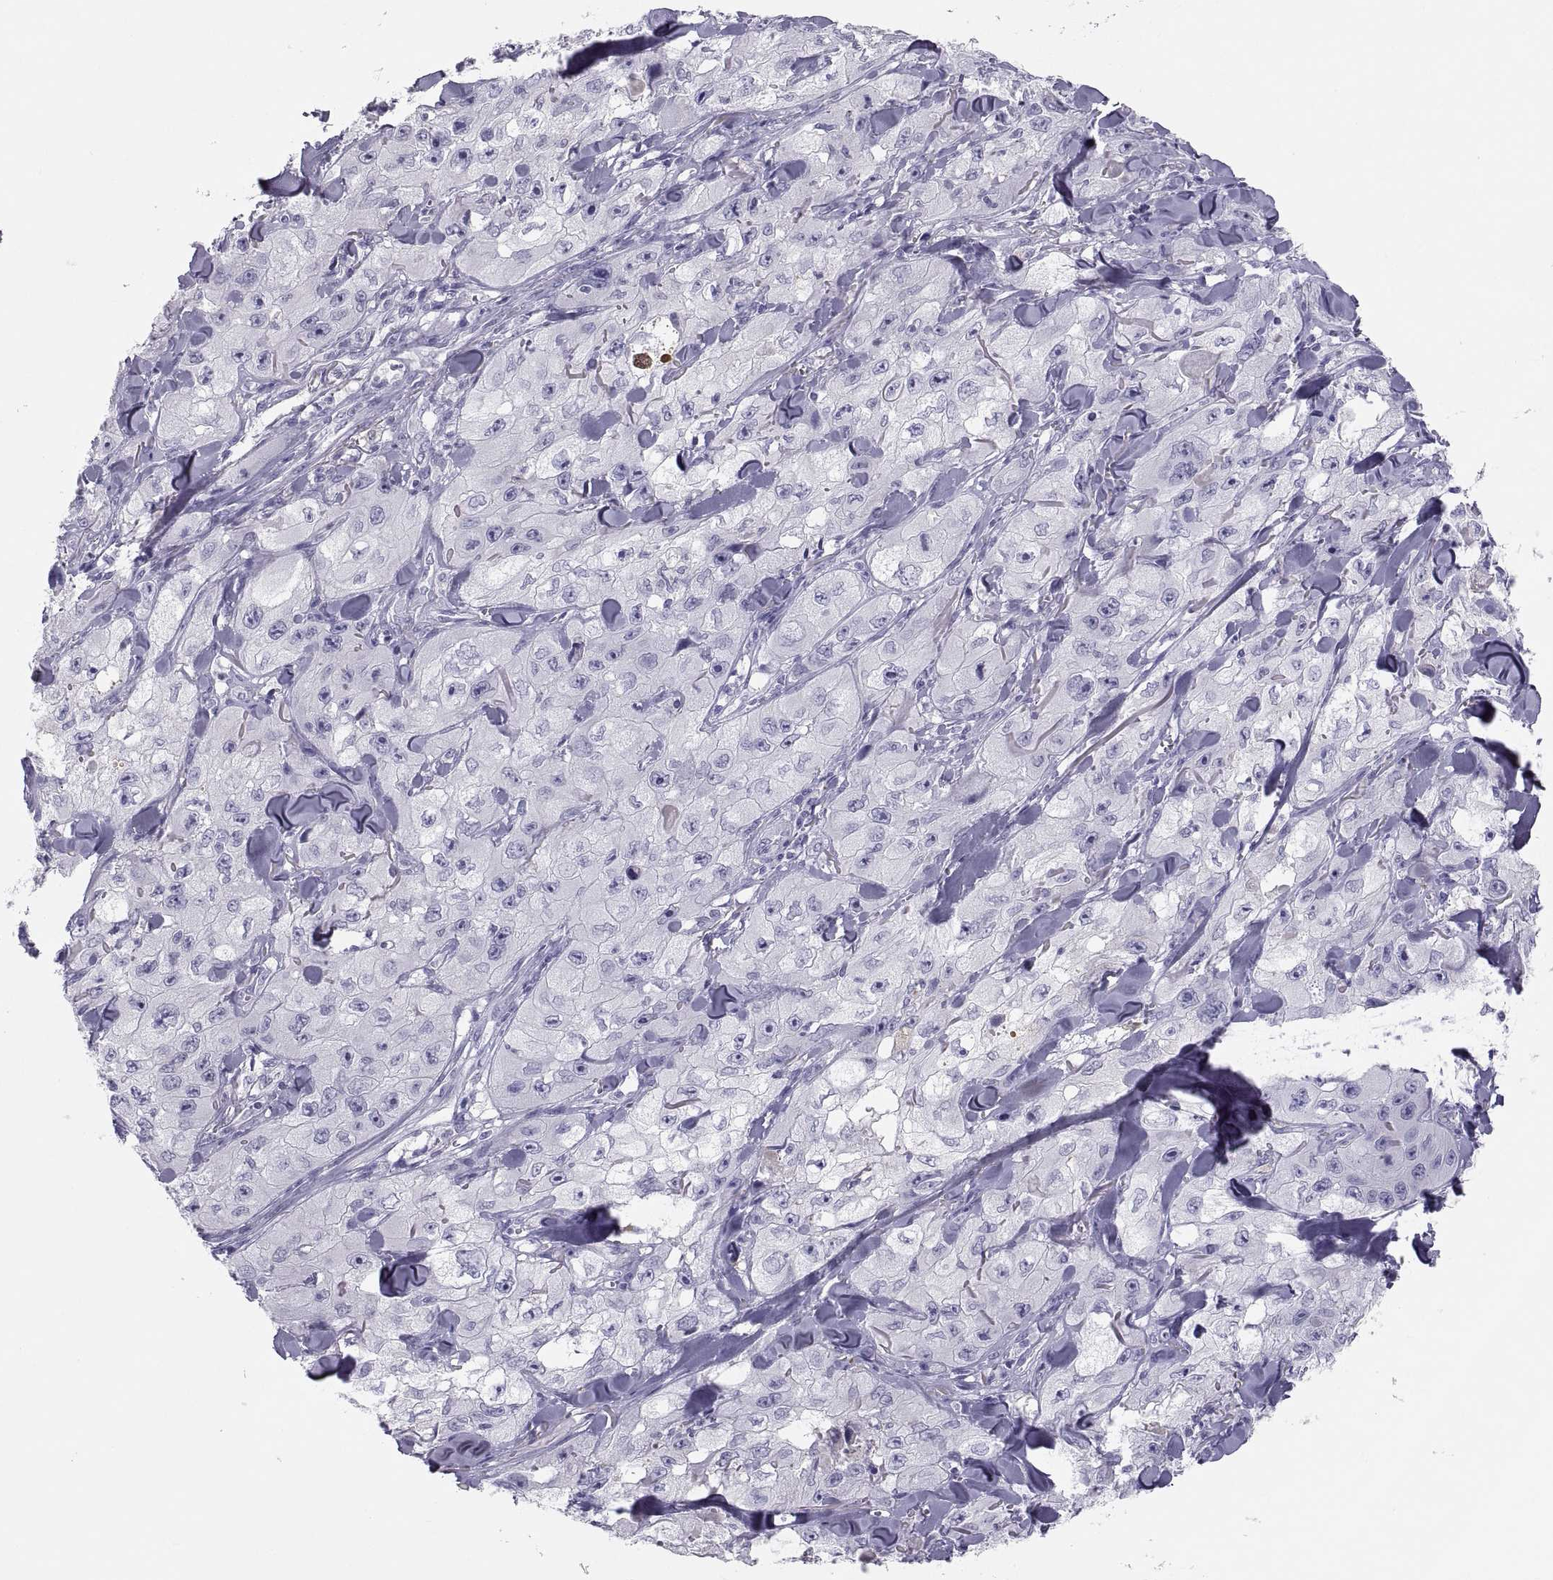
{"staining": {"intensity": "negative", "quantity": "none", "location": "none"}, "tissue": "skin cancer", "cell_type": "Tumor cells", "image_type": "cancer", "snomed": [{"axis": "morphology", "description": "Squamous cell carcinoma, NOS"}, {"axis": "topography", "description": "Skin"}, {"axis": "topography", "description": "Subcutis"}], "caption": "Tumor cells show no significant expression in squamous cell carcinoma (skin).", "gene": "MAGEB2", "patient": {"sex": "male", "age": 73}}